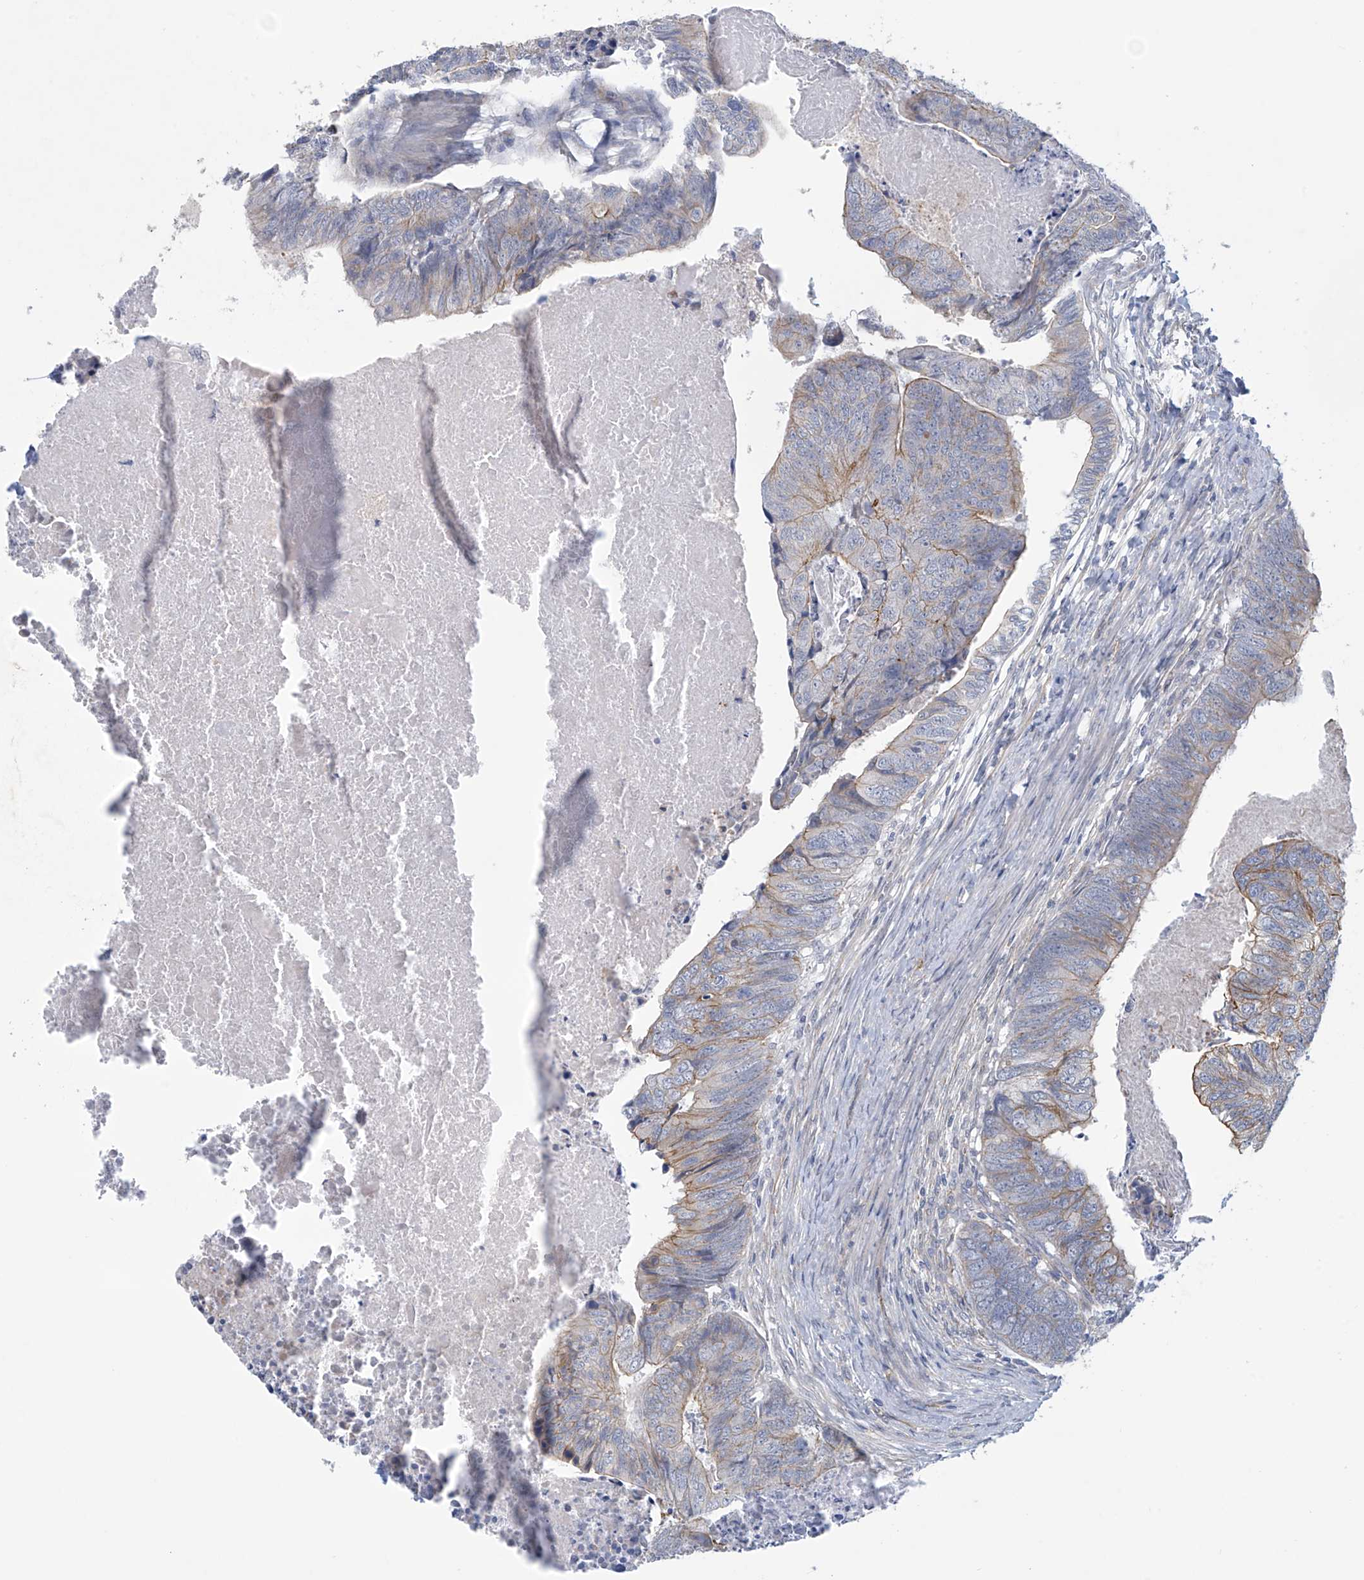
{"staining": {"intensity": "weak", "quantity": "25%-75%", "location": "cytoplasmic/membranous"}, "tissue": "colorectal cancer", "cell_type": "Tumor cells", "image_type": "cancer", "snomed": [{"axis": "morphology", "description": "Adenocarcinoma, NOS"}, {"axis": "topography", "description": "Colon"}], "caption": "Immunohistochemistry (IHC) image of neoplastic tissue: human colorectal cancer (adenocarcinoma) stained using immunohistochemistry reveals low levels of weak protein expression localized specifically in the cytoplasmic/membranous of tumor cells, appearing as a cytoplasmic/membranous brown color.", "gene": "ABHD13", "patient": {"sex": "female", "age": 67}}